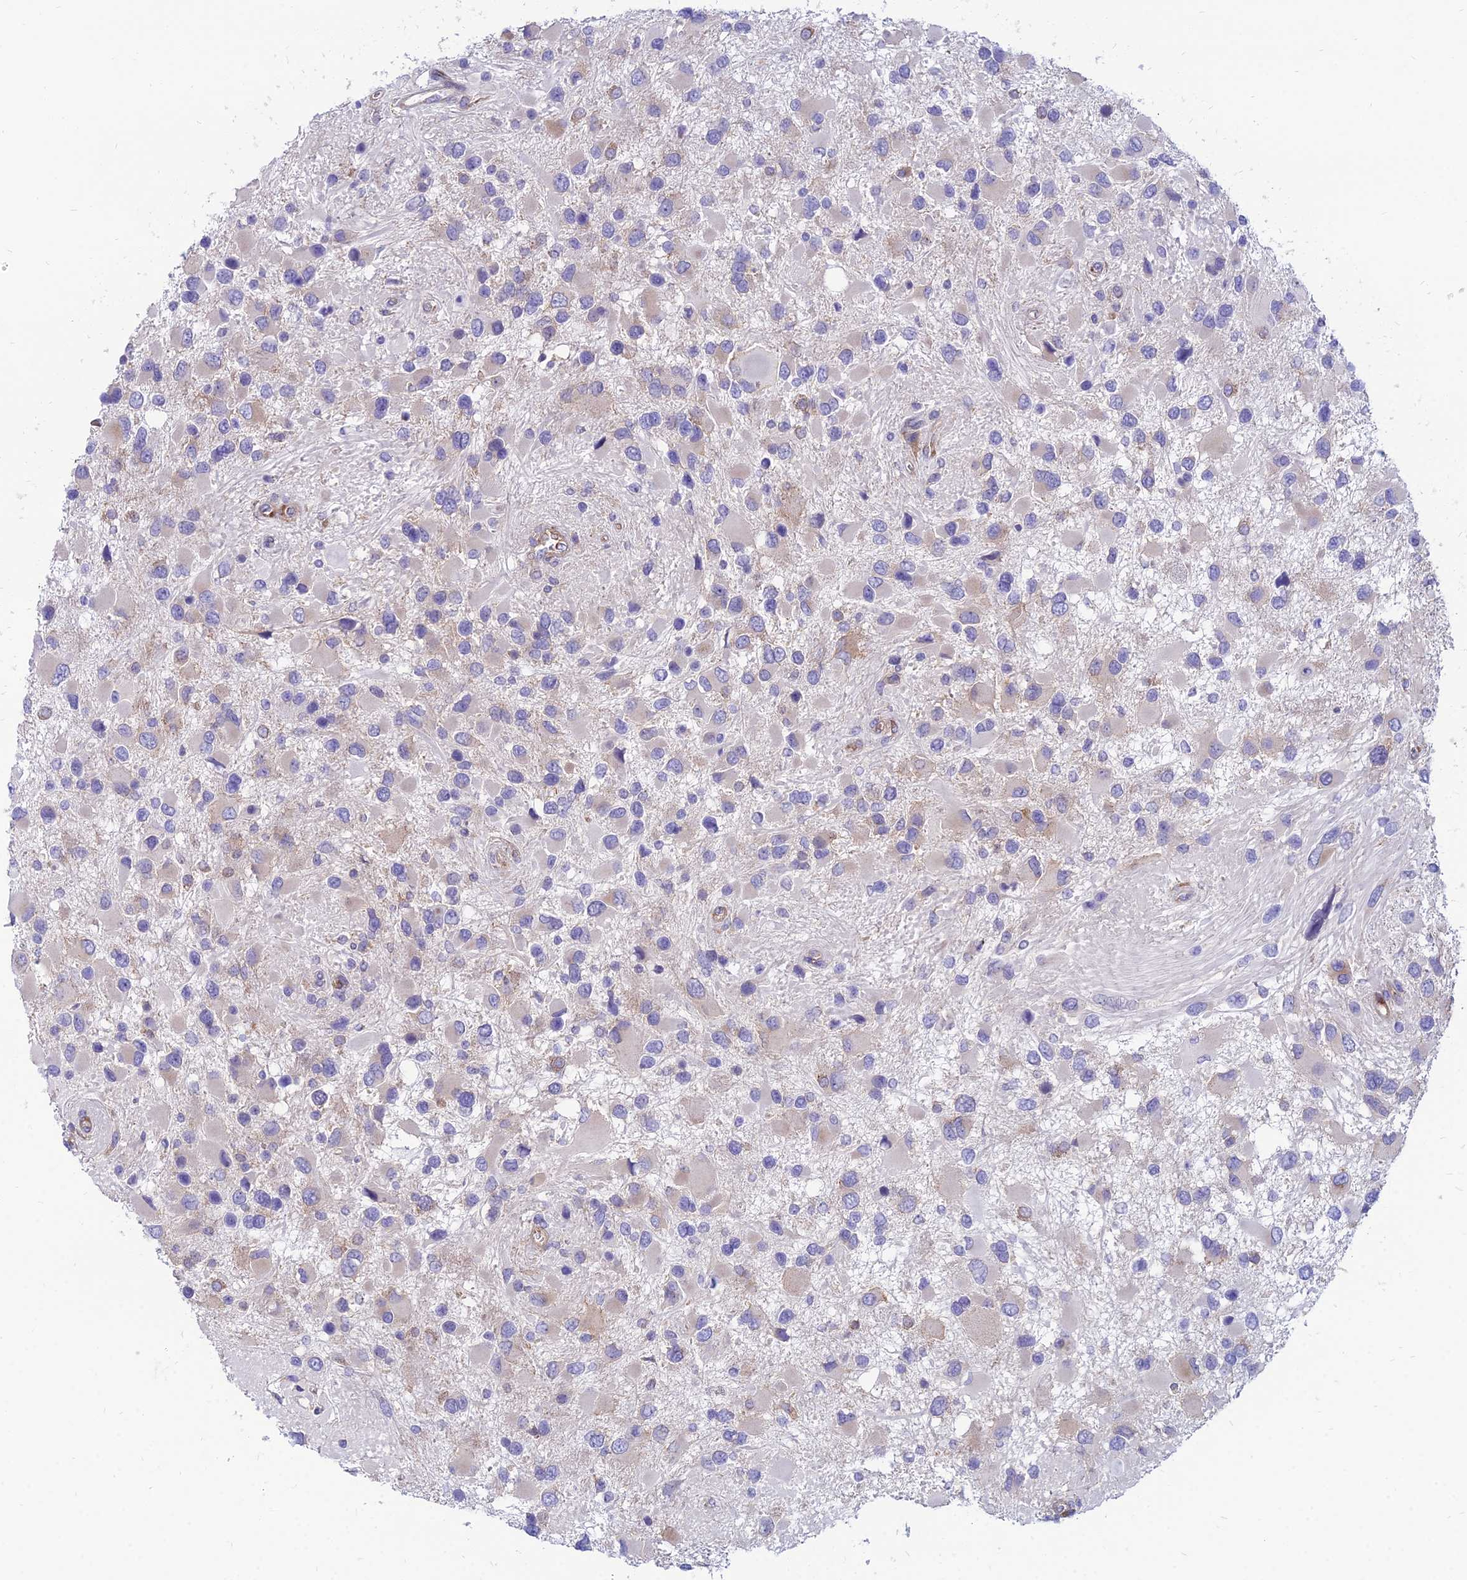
{"staining": {"intensity": "moderate", "quantity": "<25%", "location": "cytoplasmic/membranous"}, "tissue": "glioma", "cell_type": "Tumor cells", "image_type": "cancer", "snomed": [{"axis": "morphology", "description": "Glioma, malignant, High grade"}, {"axis": "topography", "description": "Brain"}], "caption": "Protein staining exhibits moderate cytoplasmic/membranous positivity in about <25% of tumor cells in glioma.", "gene": "TXLNA", "patient": {"sex": "male", "age": 53}}